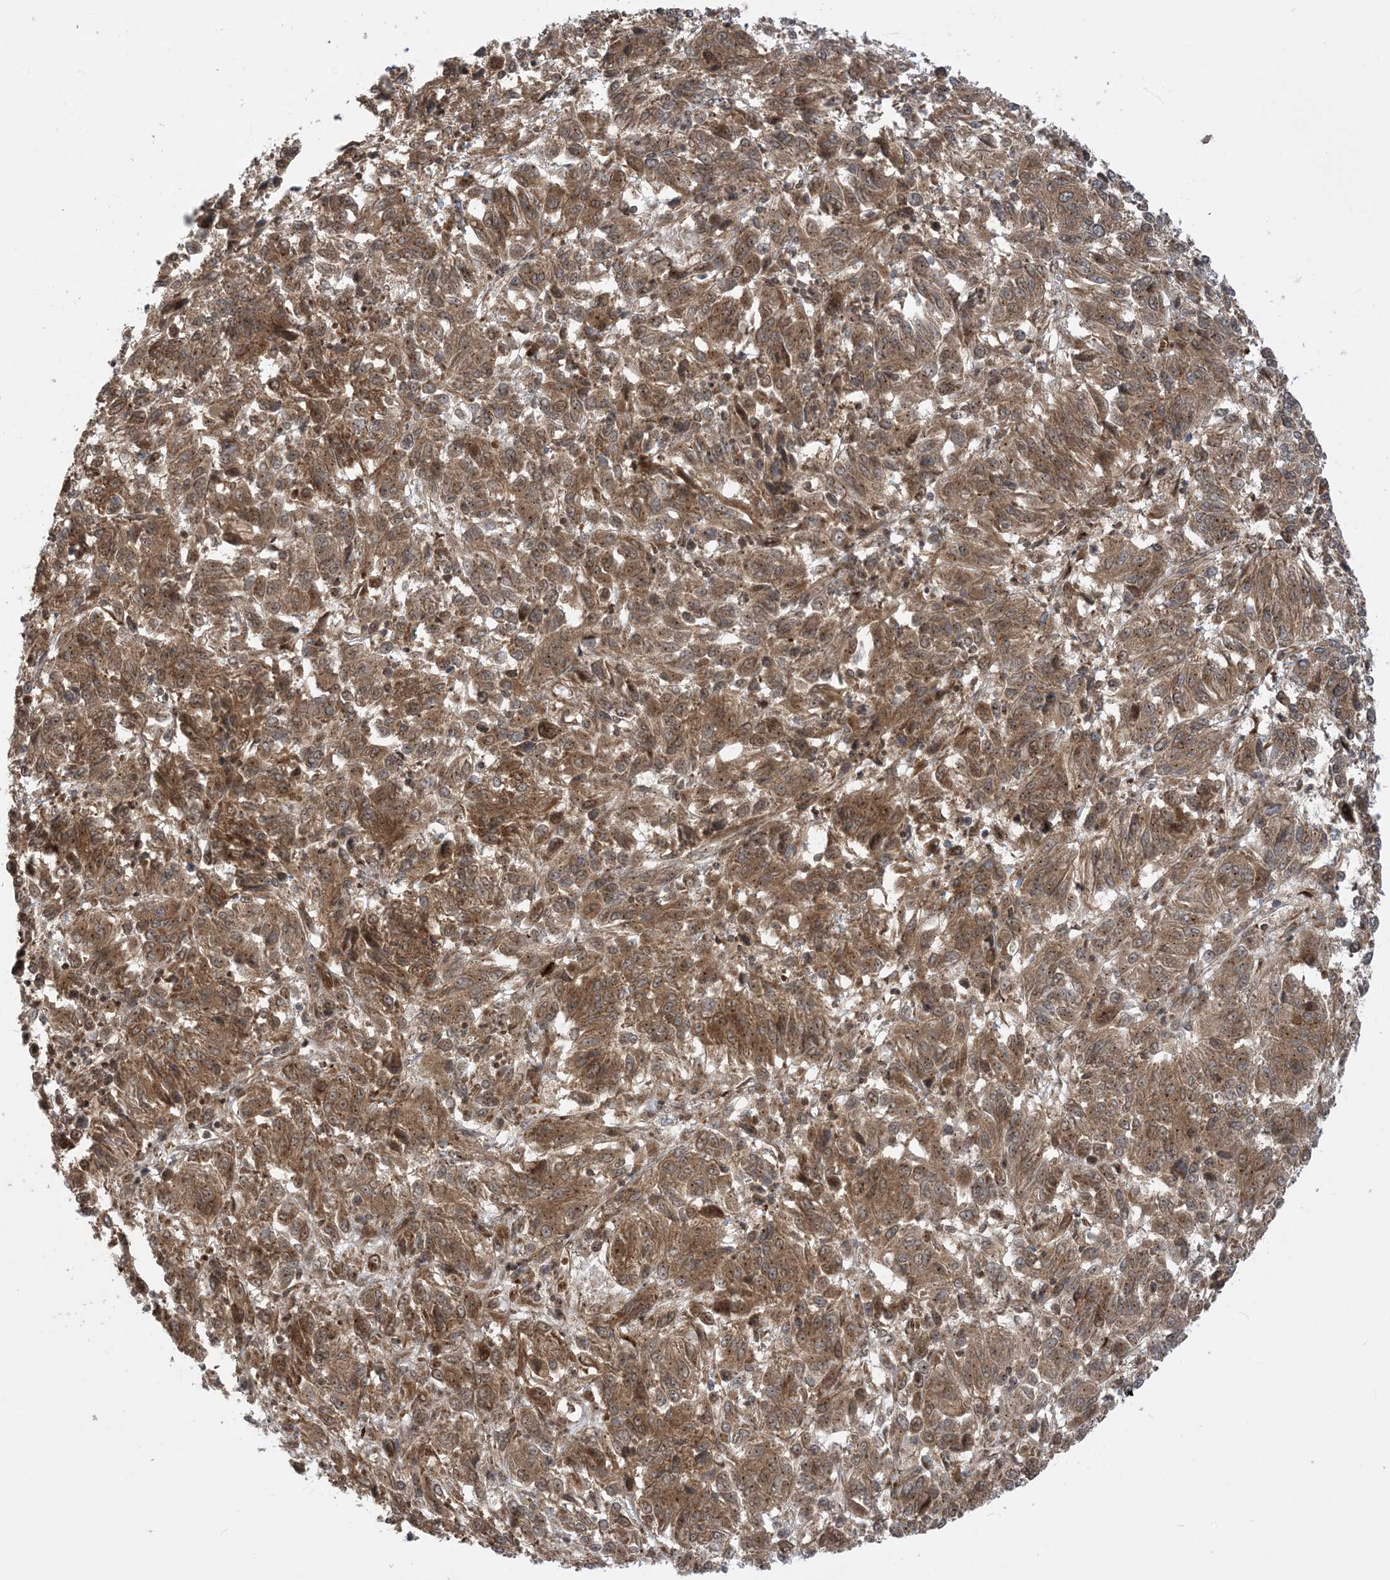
{"staining": {"intensity": "strong", "quantity": ">75%", "location": "cytoplasmic/membranous"}, "tissue": "melanoma", "cell_type": "Tumor cells", "image_type": "cancer", "snomed": [{"axis": "morphology", "description": "Malignant melanoma, Metastatic site"}, {"axis": "topography", "description": "Lung"}], "caption": "DAB immunohistochemical staining of human melanoma reveals strong cytoplasmic/membranous protein expression in approximately >75% of tumor cells. The protein is shown in brown color, while the nuclei are stained blue.", "gene": "CASP4", "patient": {"sex": "male", "age": 64}}